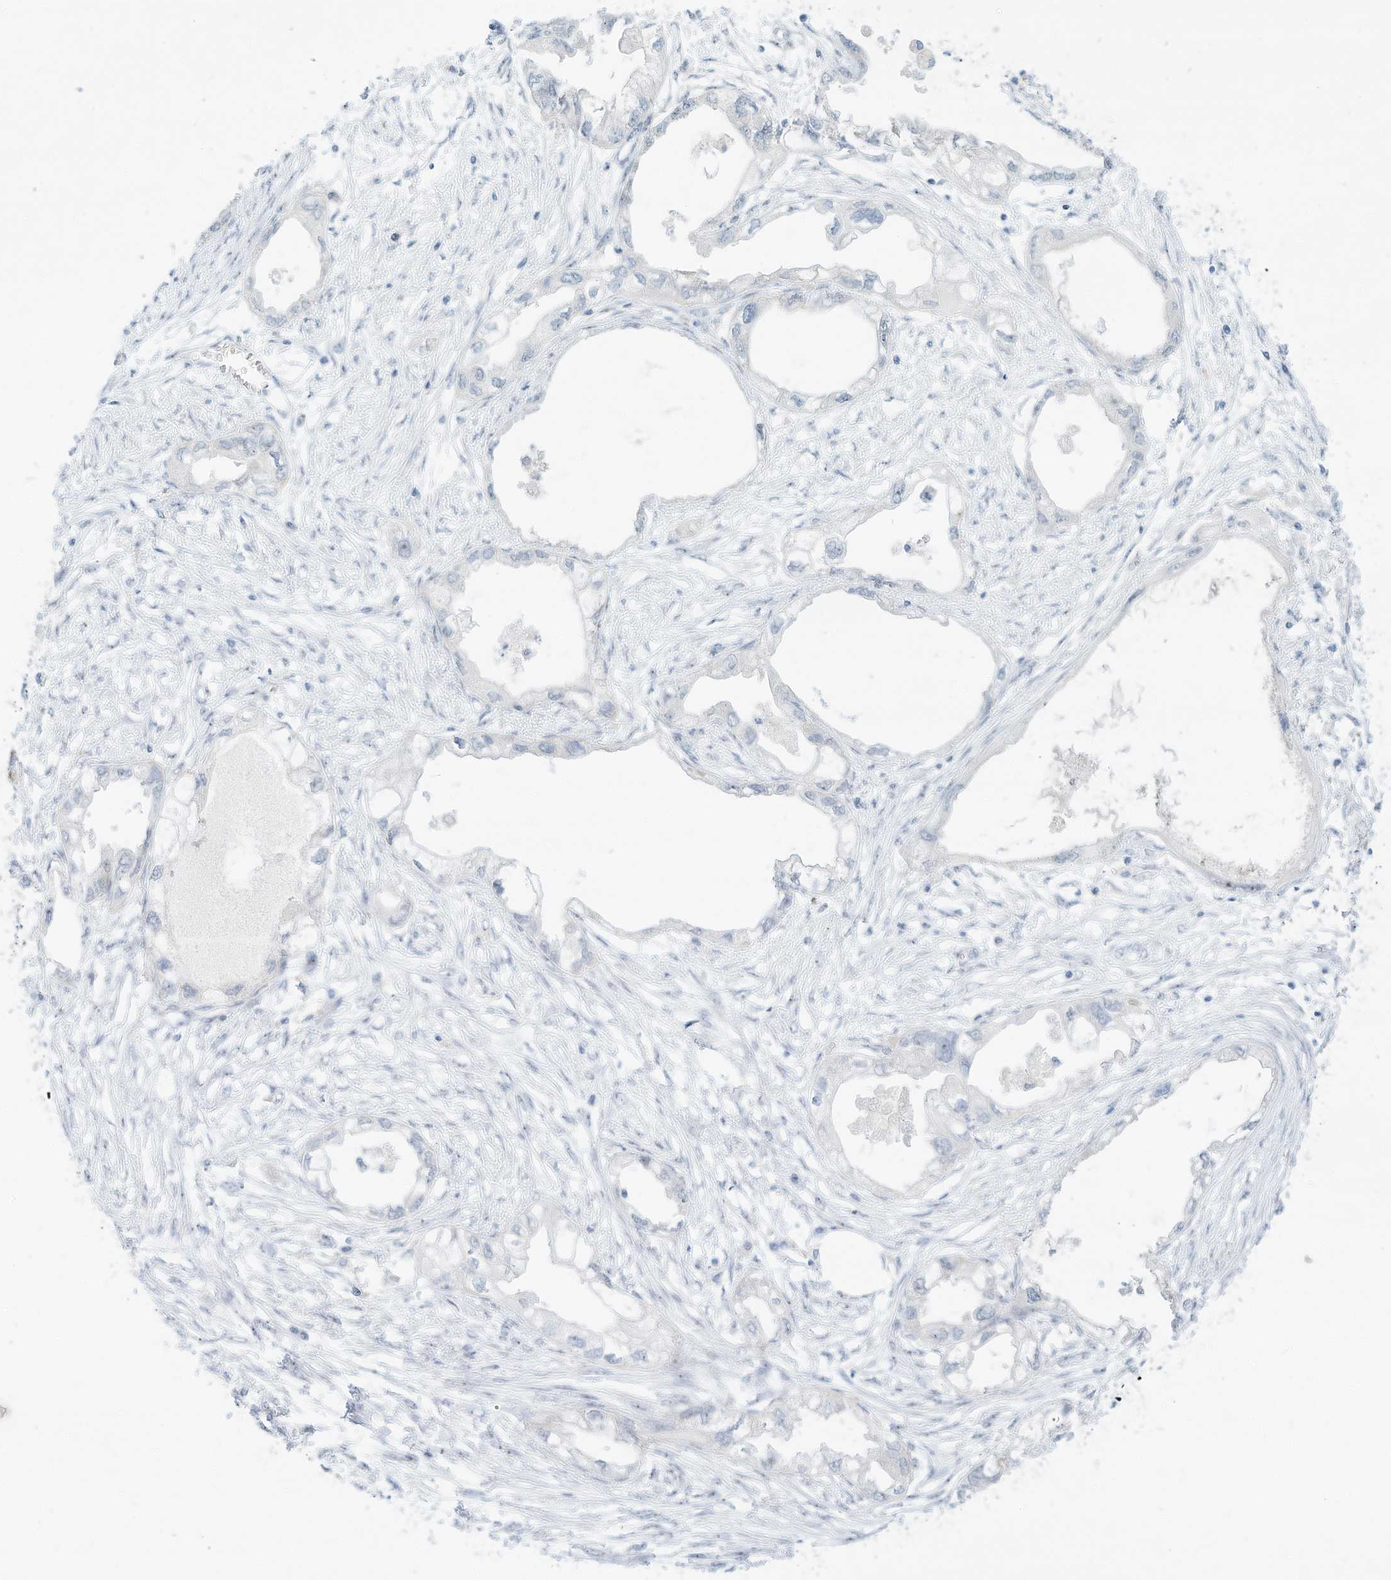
{"staining": {"intensity": "negative", "quantity": "none", "location": "none"}, "tissue": "endometrial cancer", "cell_type": "Tumor cells", "image_type": "cancer", "snomed": [{"axis": "morphology", "description": "Adenocarcinoma, NOS"}, {"axis": "morphology", "description": "Adenocarcinoma, metastatic, NOS"}, {"axis": "topography", "description": "Adipose tissue"}, {"axis": "topography", "description": "Endometrium"}], "caption": "Human endometrial cancer stained for a protein using immunohistochemistry exhibits no positivity in tumor cells.", "gene": "PAK6", "patient": {"sex": "female", "age": 67}}